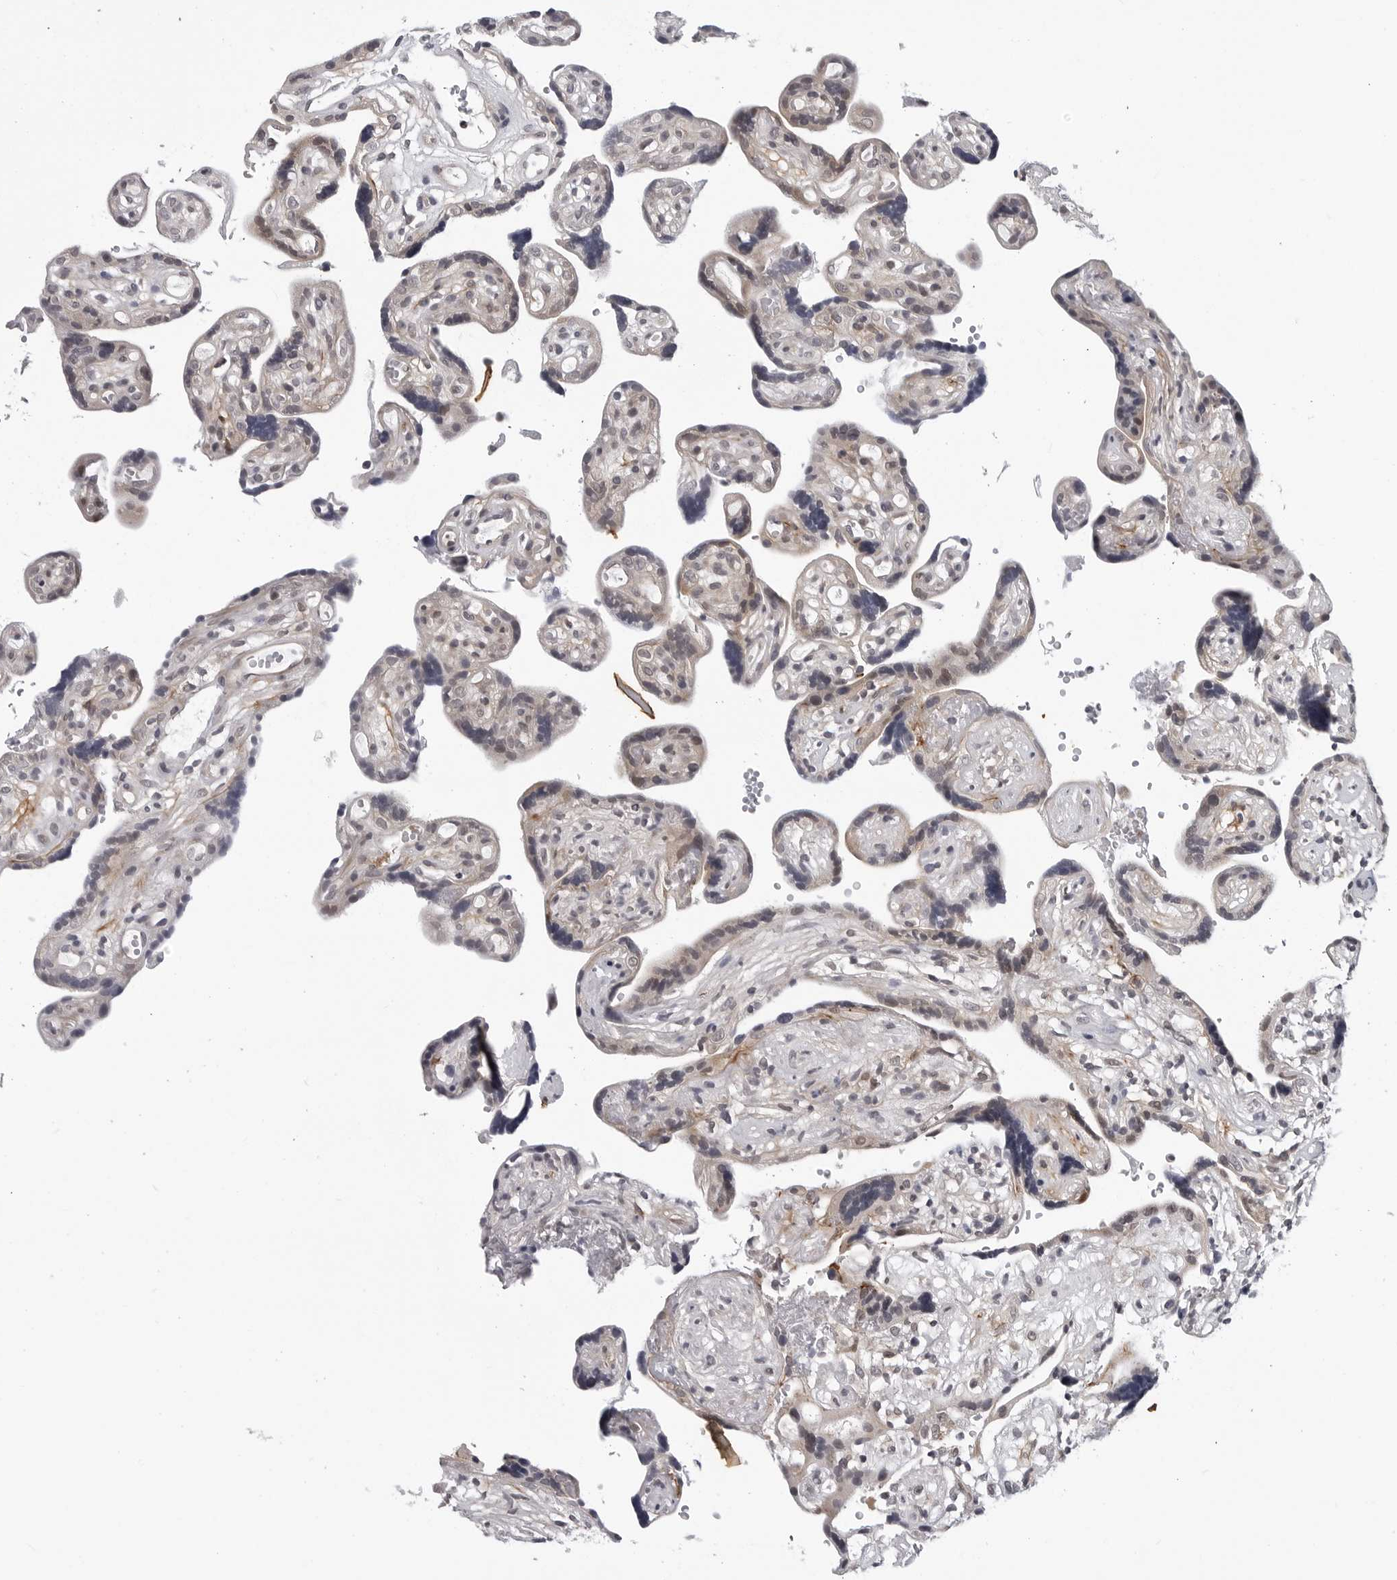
{"staining": {"intensity": "strong", "quantity": ">75%", "location": "cytoplasmic/membranous"}, "tissue": "placenta", "cell_type": "Decidual cells", "image_type": "normal", "snomed": [{"axis": "morphology", "description": "Normal tissue, NOS"}, {"axis": "topography", "description": "Placenta"}], "caption": "The micrograph exhibits staining of unremarkable placenta, revealing strong cytoplasmic/membranous protein staining (brown color) within decidual cells.", "gene": "KIAA1614", "patient": {"sex": "female", "age": 30}}